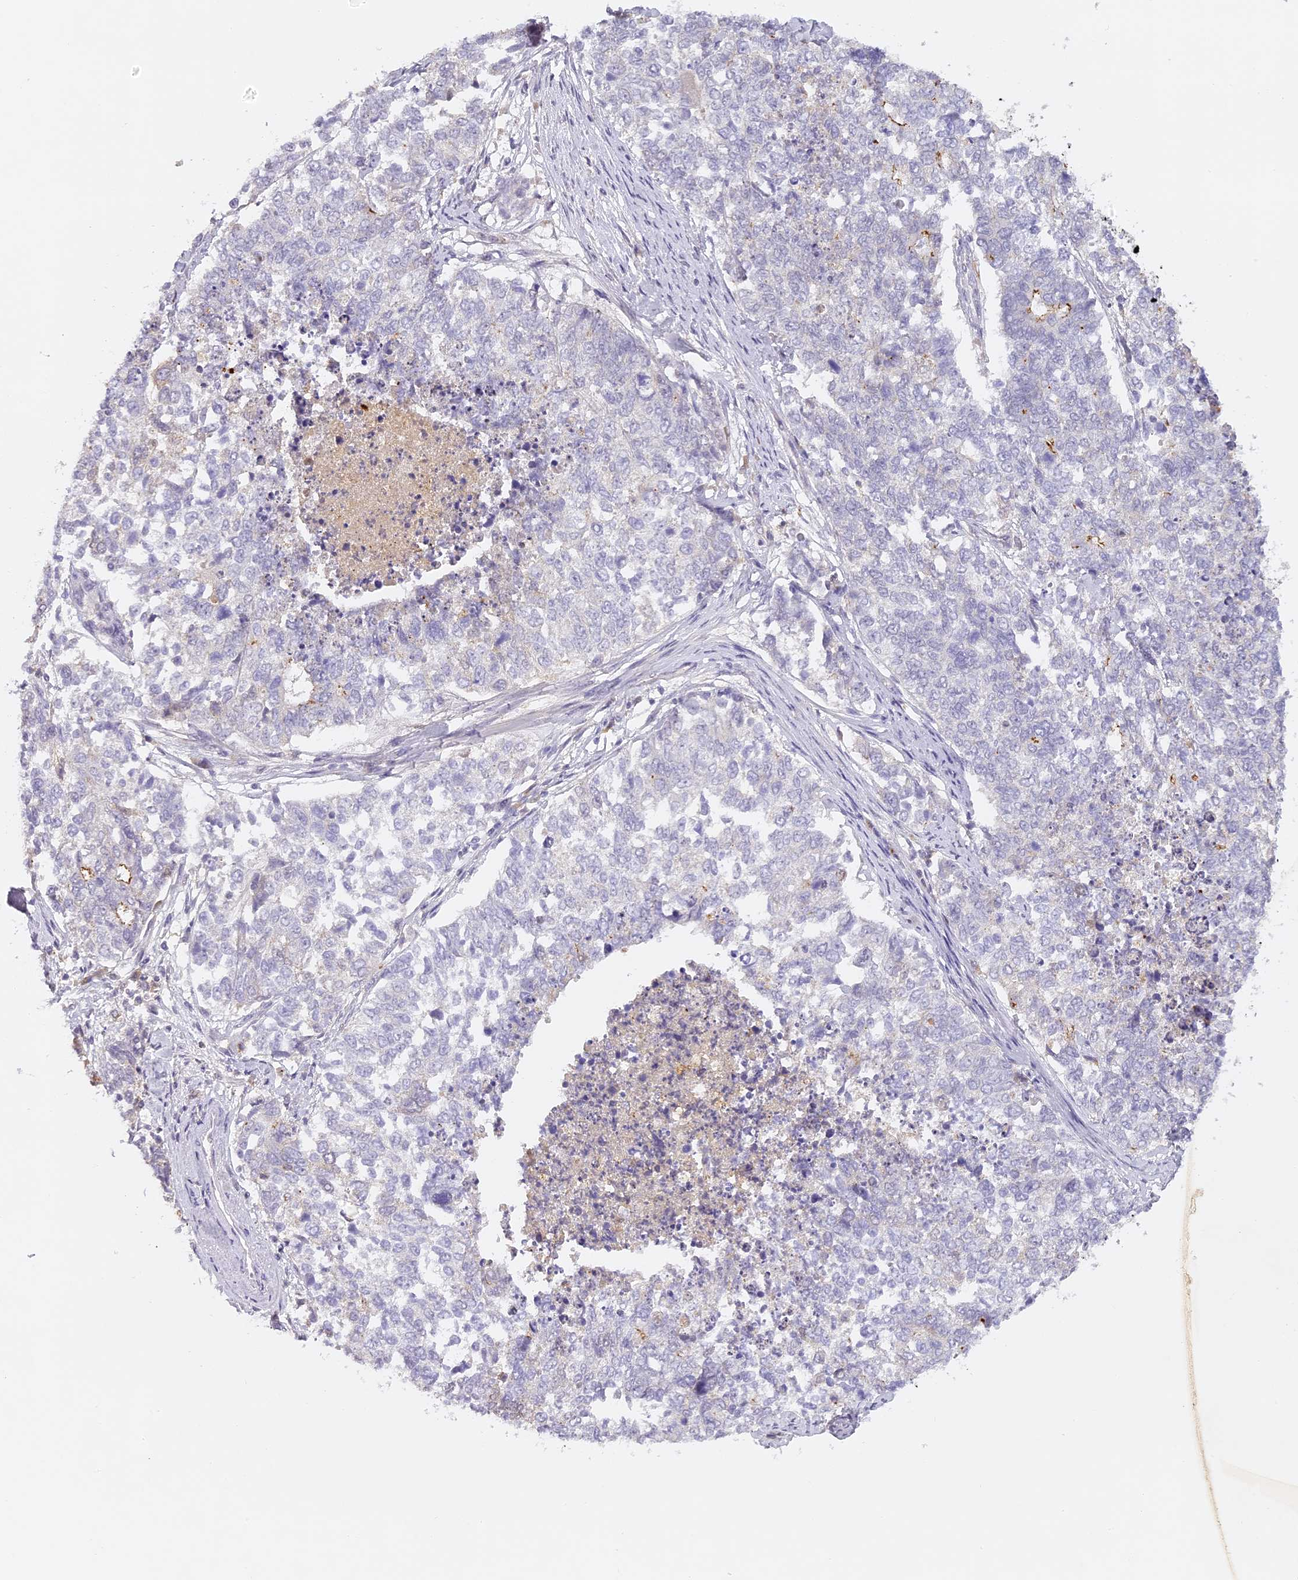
{"staining": {"intensity": "negative", "quantity": "none", "location": "none"}, "tissue": "cervical cancer", "cell_type": "Tumor cells", "image_type": "cancer", "snomed": [{"axis": "morphology", "description": "Squamous cell carcinoma, NOS"}, {"axis": "topography", "description": "Cervix"}], "caption": "This is an immunohistochemistry histopathology image of cervical squamous cell carcinoma. There is no positivity in tumor cells.", "gene": "ELL3", "patient": {"sex": "female", "age": 63}}